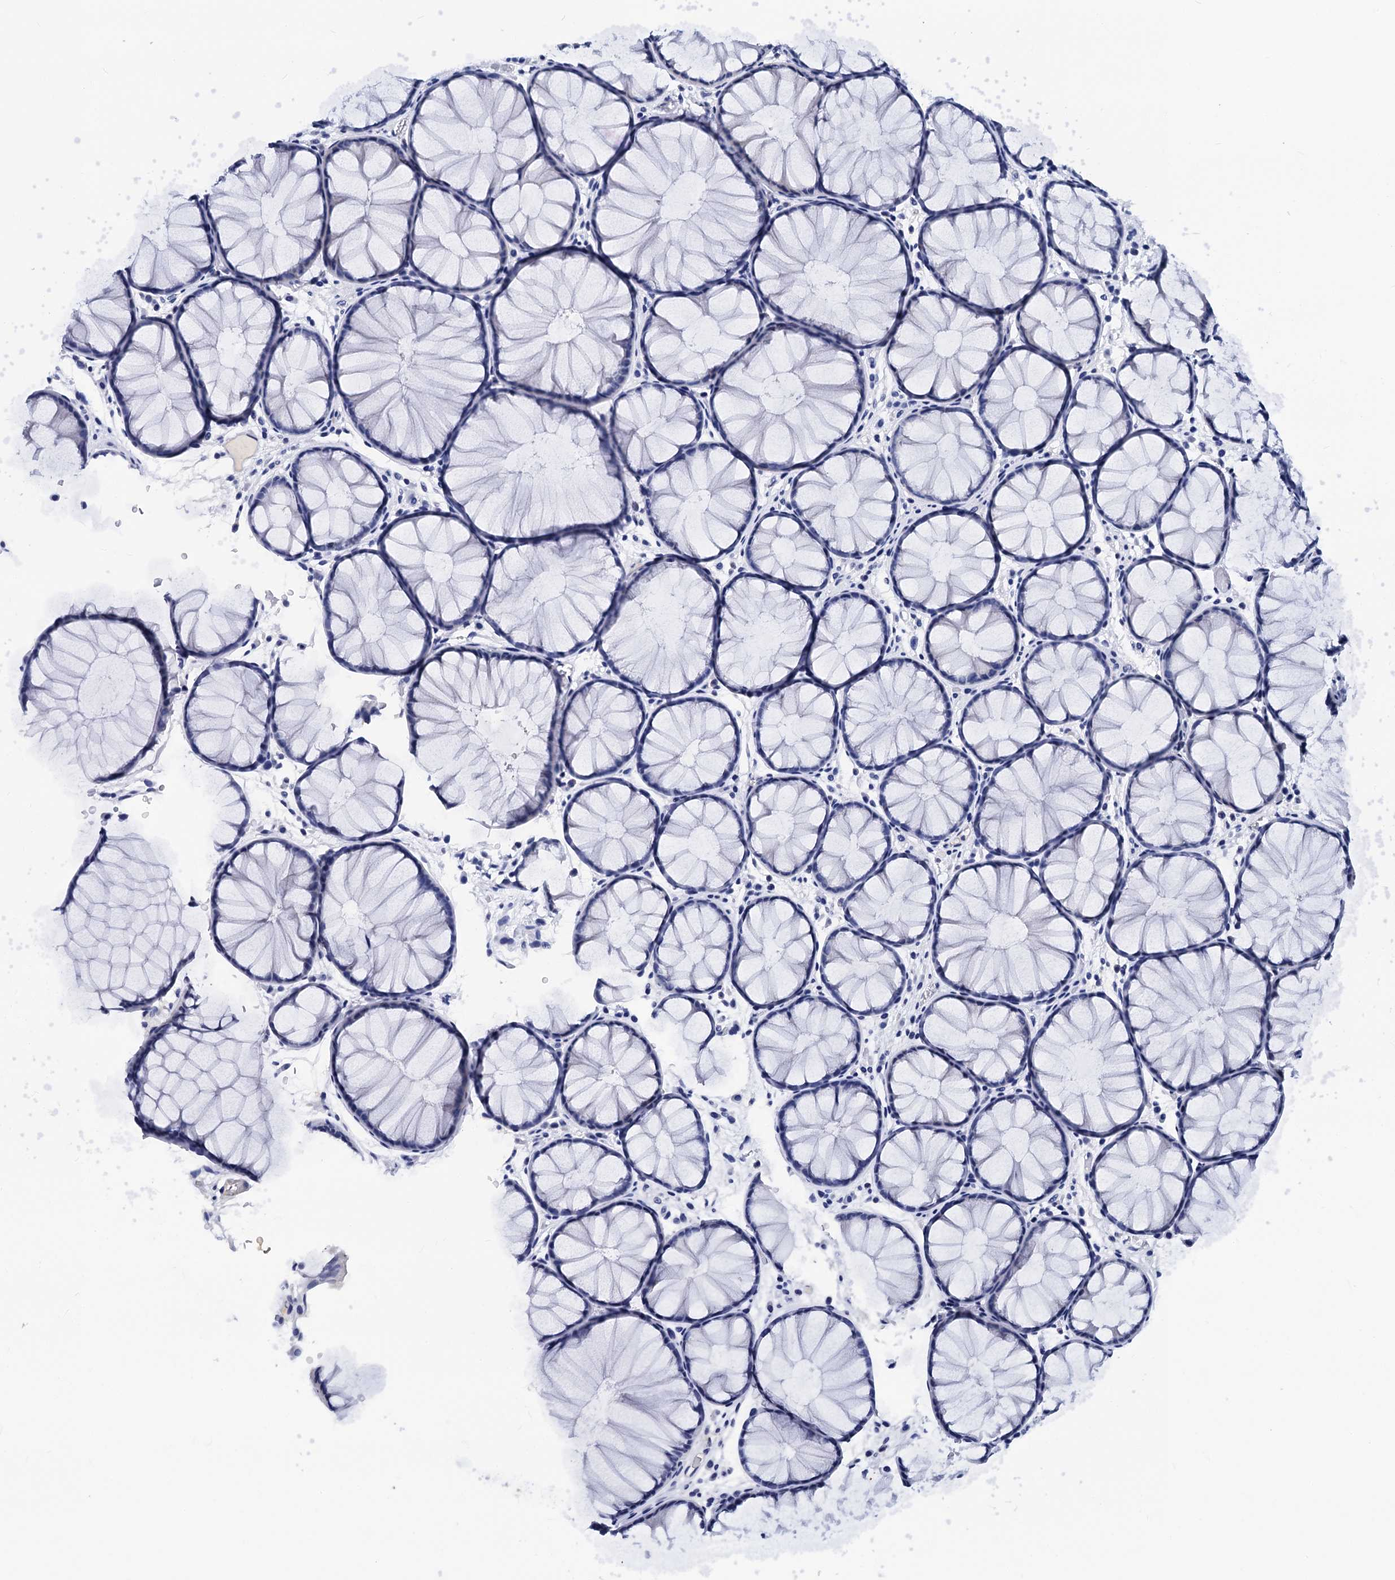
{"staining": {"intensity": "negative", "quantity": "none", "location": "none"}, "tissue": "colon", "cell_type": "Endothelial cells", "image_type": "normal", "snomed": [{"axis": "morphology", "description": "Normal tissue, NOS"}, {"axis": "topography", "description": "Colon"}], "caption": "Immunohistochemical staining of normal human colon exhibits no significant staining in endothelial cells.", "gene": "LRRC30", "patient": {"sex": "female", "age": 82}}